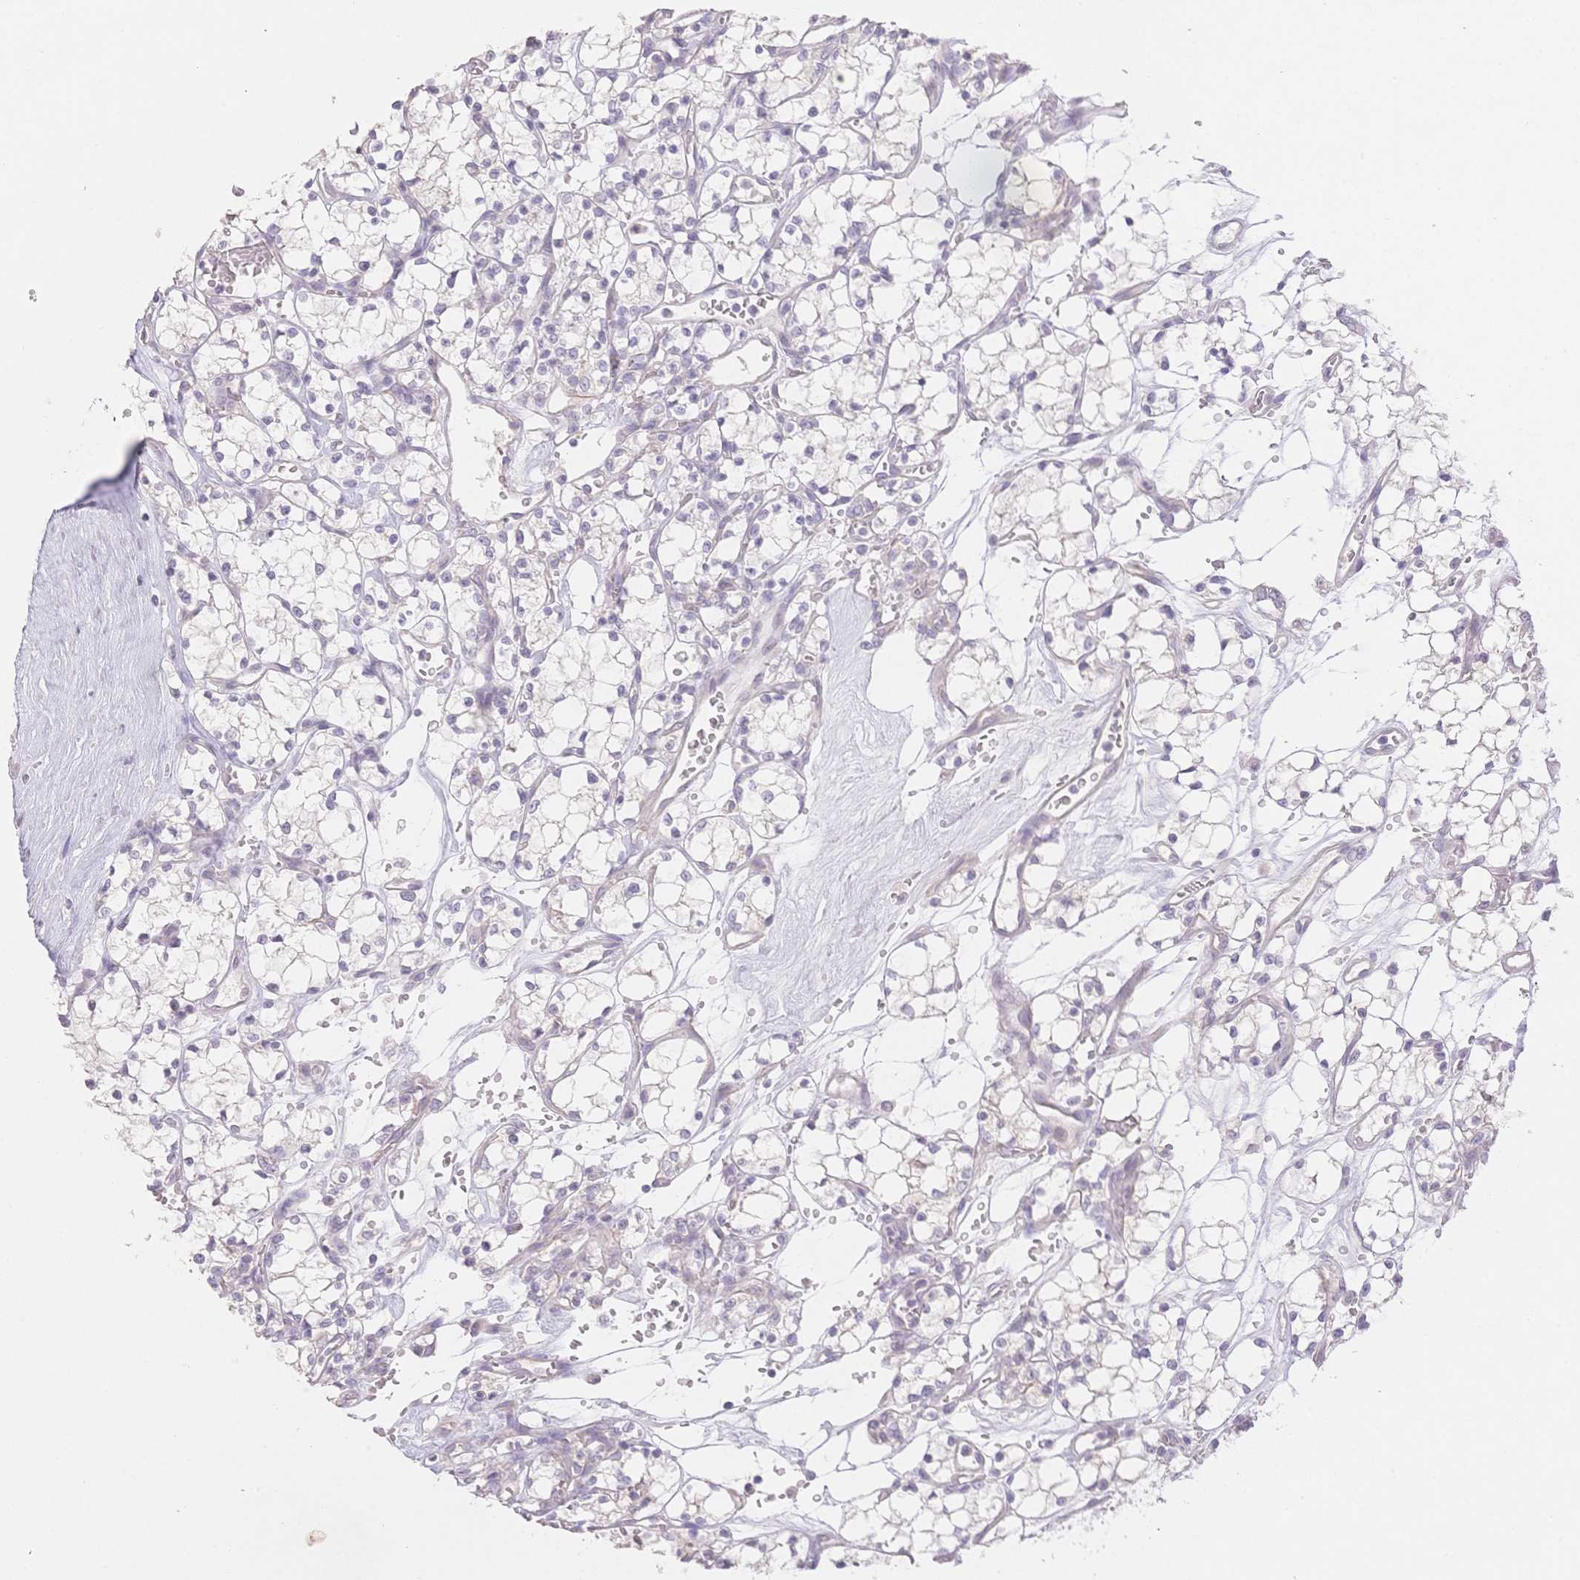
{"staining": {"intensity": "negative", "quantity": "none", "location": "none"}, "tissue": "renal cancer", "cell_type": "Tumor cells", "image_type": "cancer", "snomed": [{"axis": "morphology", "description": "Adenocarcinoma, NOS"}, {"axis": "topography", "description": "Kidney"}], "caption": "High power microscopy histopathology image of an immunohistochemistry image of renal cancer (adenocarcinoma), revealing no significant staining in tumor cells.", "gene": "SUV39H2", "patient": {"sex": "female", "age": 69}}